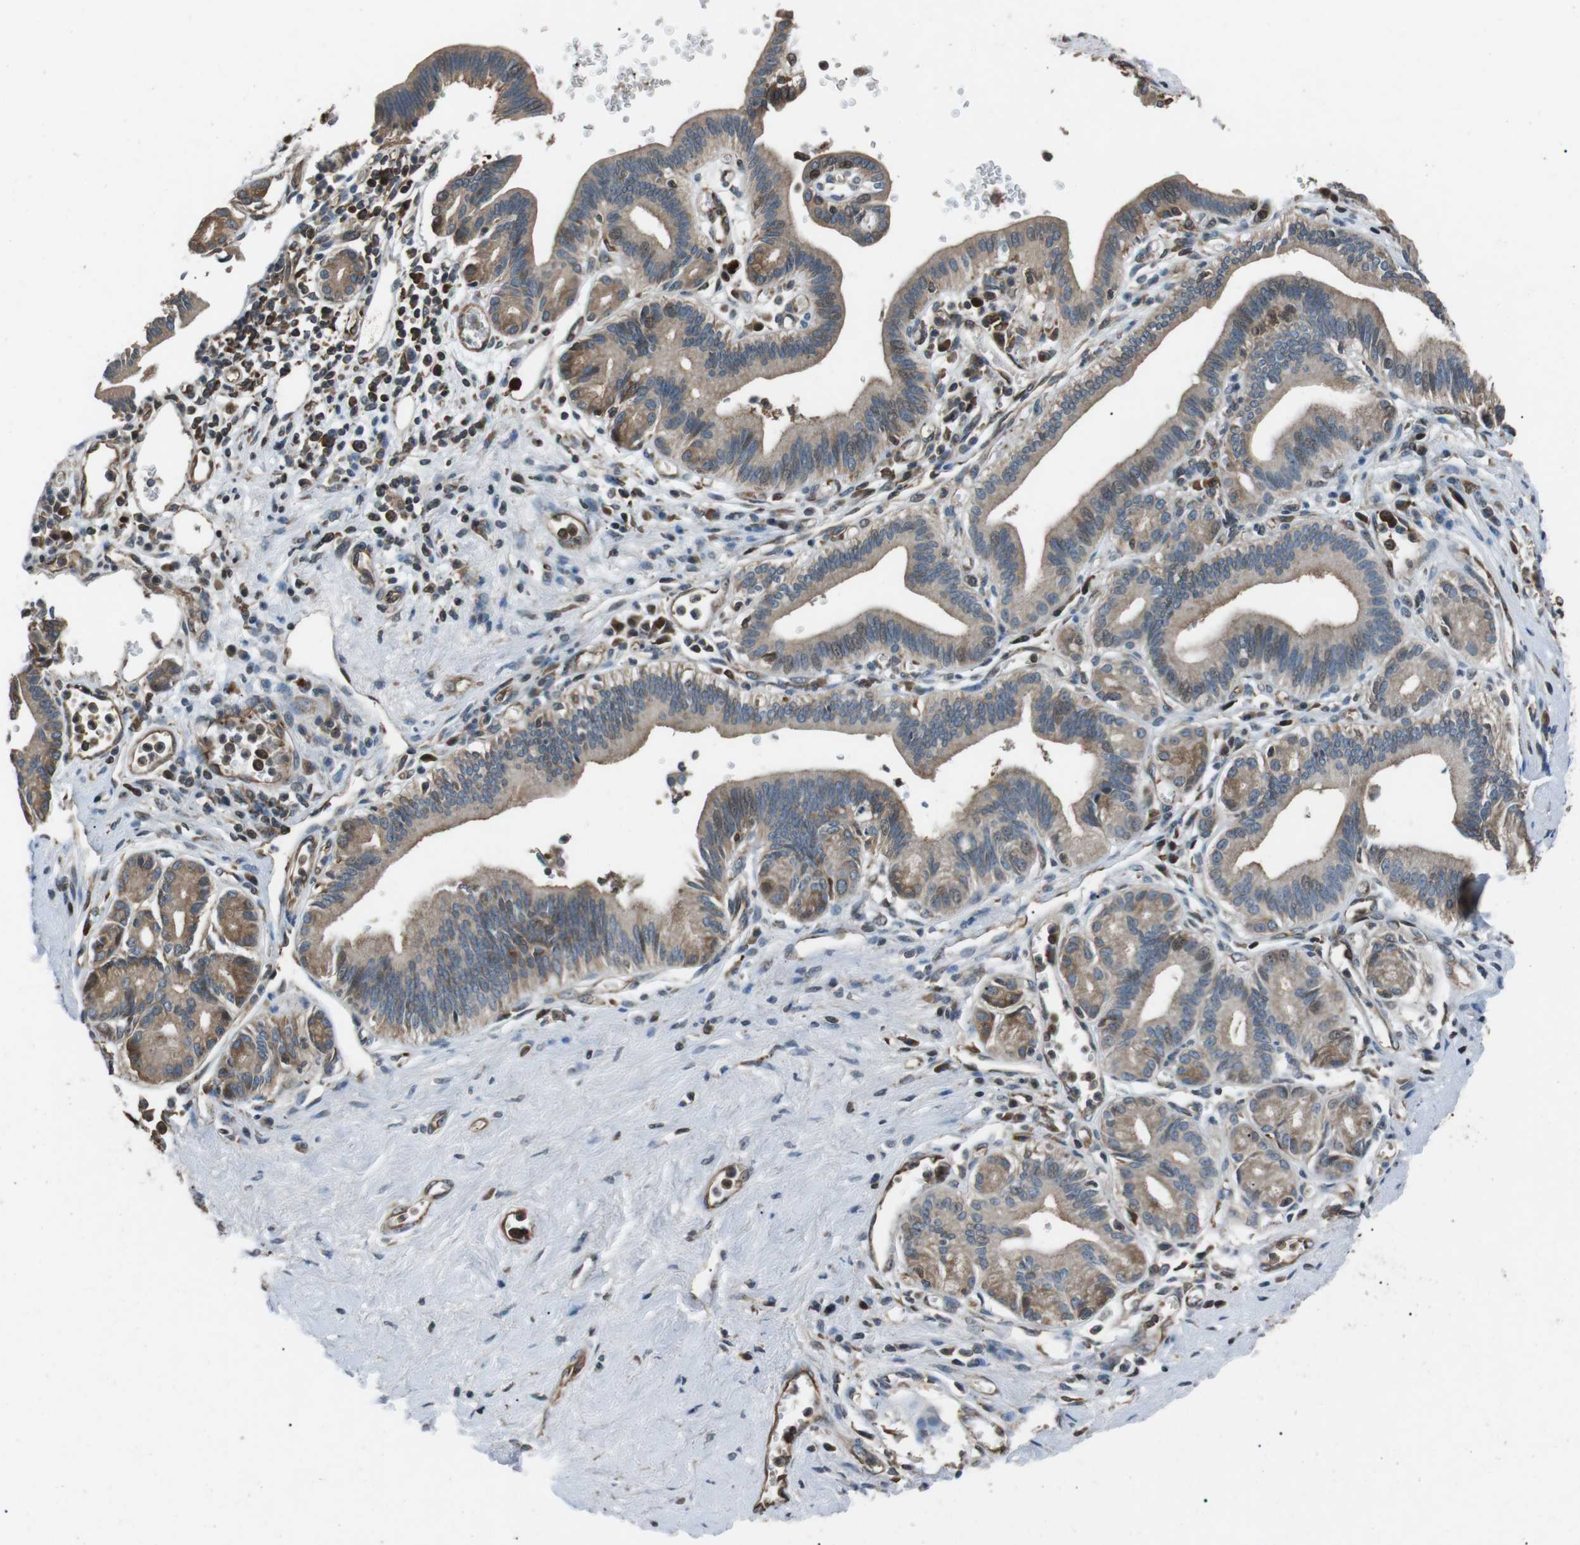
{"staining": {"intensity": "weak", "quantity": ">75%", "location": "cytoplasmic/membranous"}, "tissue": "pancreatic cancer", "cell_type": "Tumor cells", "image_type": "cancer", "snomed": [{"axis": "morphology", "description": "Adenocarcinoma, NOS"}, {"axis": "topography", "description": "Pancreas"}], "caption": "Protein analysis of pancreatic adenocarcinoma tissue exhibits weak cytoplasmic/membranous expression in about >75% of tumor cells.", "gene": "GPR161", "patient": {"sex": "female", "age": 73}}